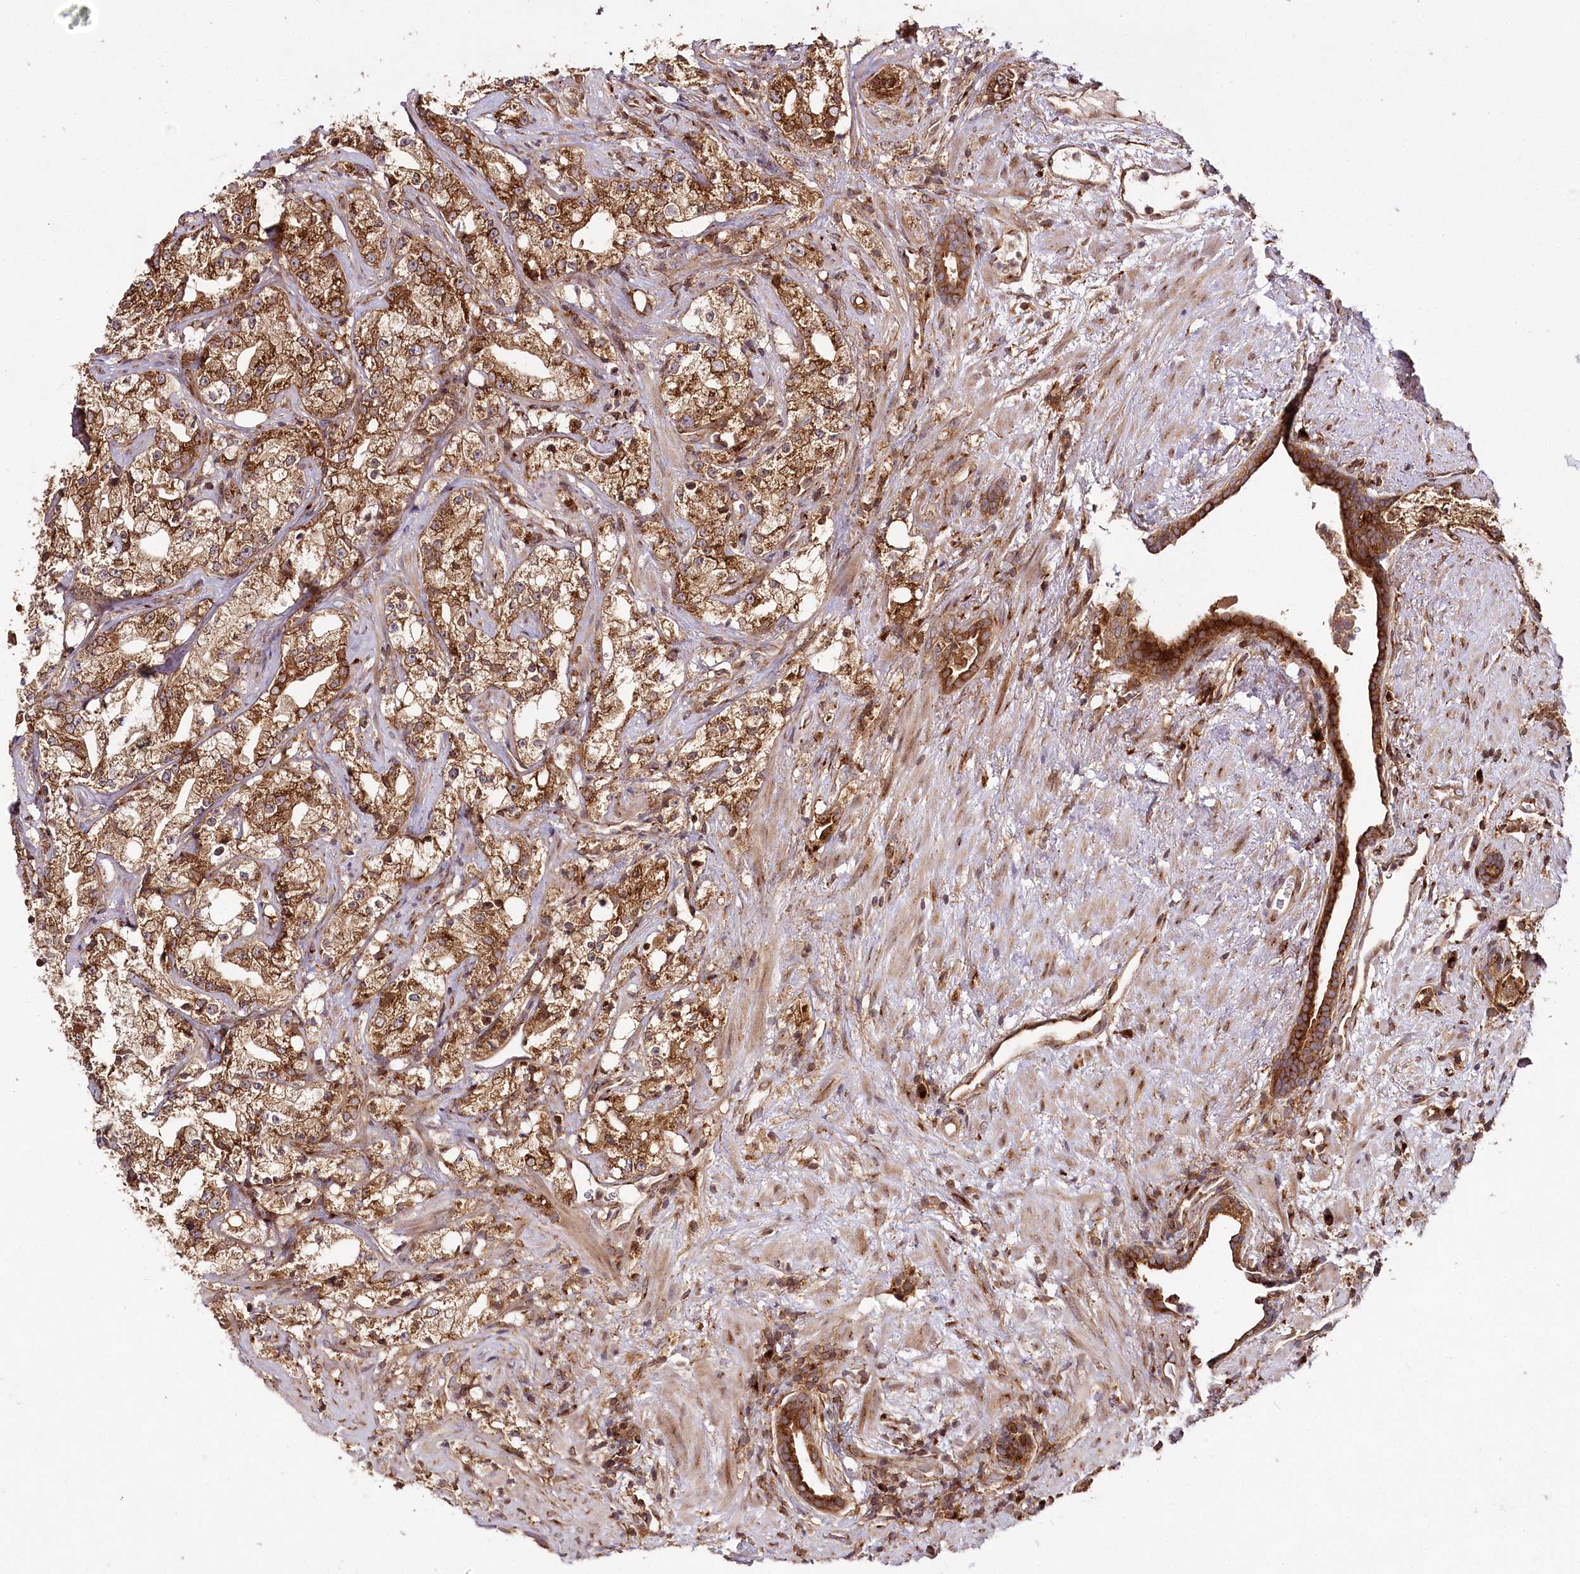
{"staining": {"intensity": "strong", "quantity": ">75%", "location": "cytoplasmic/membranous"}, "tissue": "prostate cancer", "cell_type": "Tumor cells", "image_type": "cancer", "snomed": [{"axis": "morphology", "description": "Adenocarcinoma, High grade"}, {"axis": "topography", "description": "Prostate"}], "caption": "Human adenocarcinoma (high-grade) (prostate) stained with a protein marker reveals strong staining in tumor cells.", "gene": "COPG1", "patient": {"sex": "male", "age": 64}}